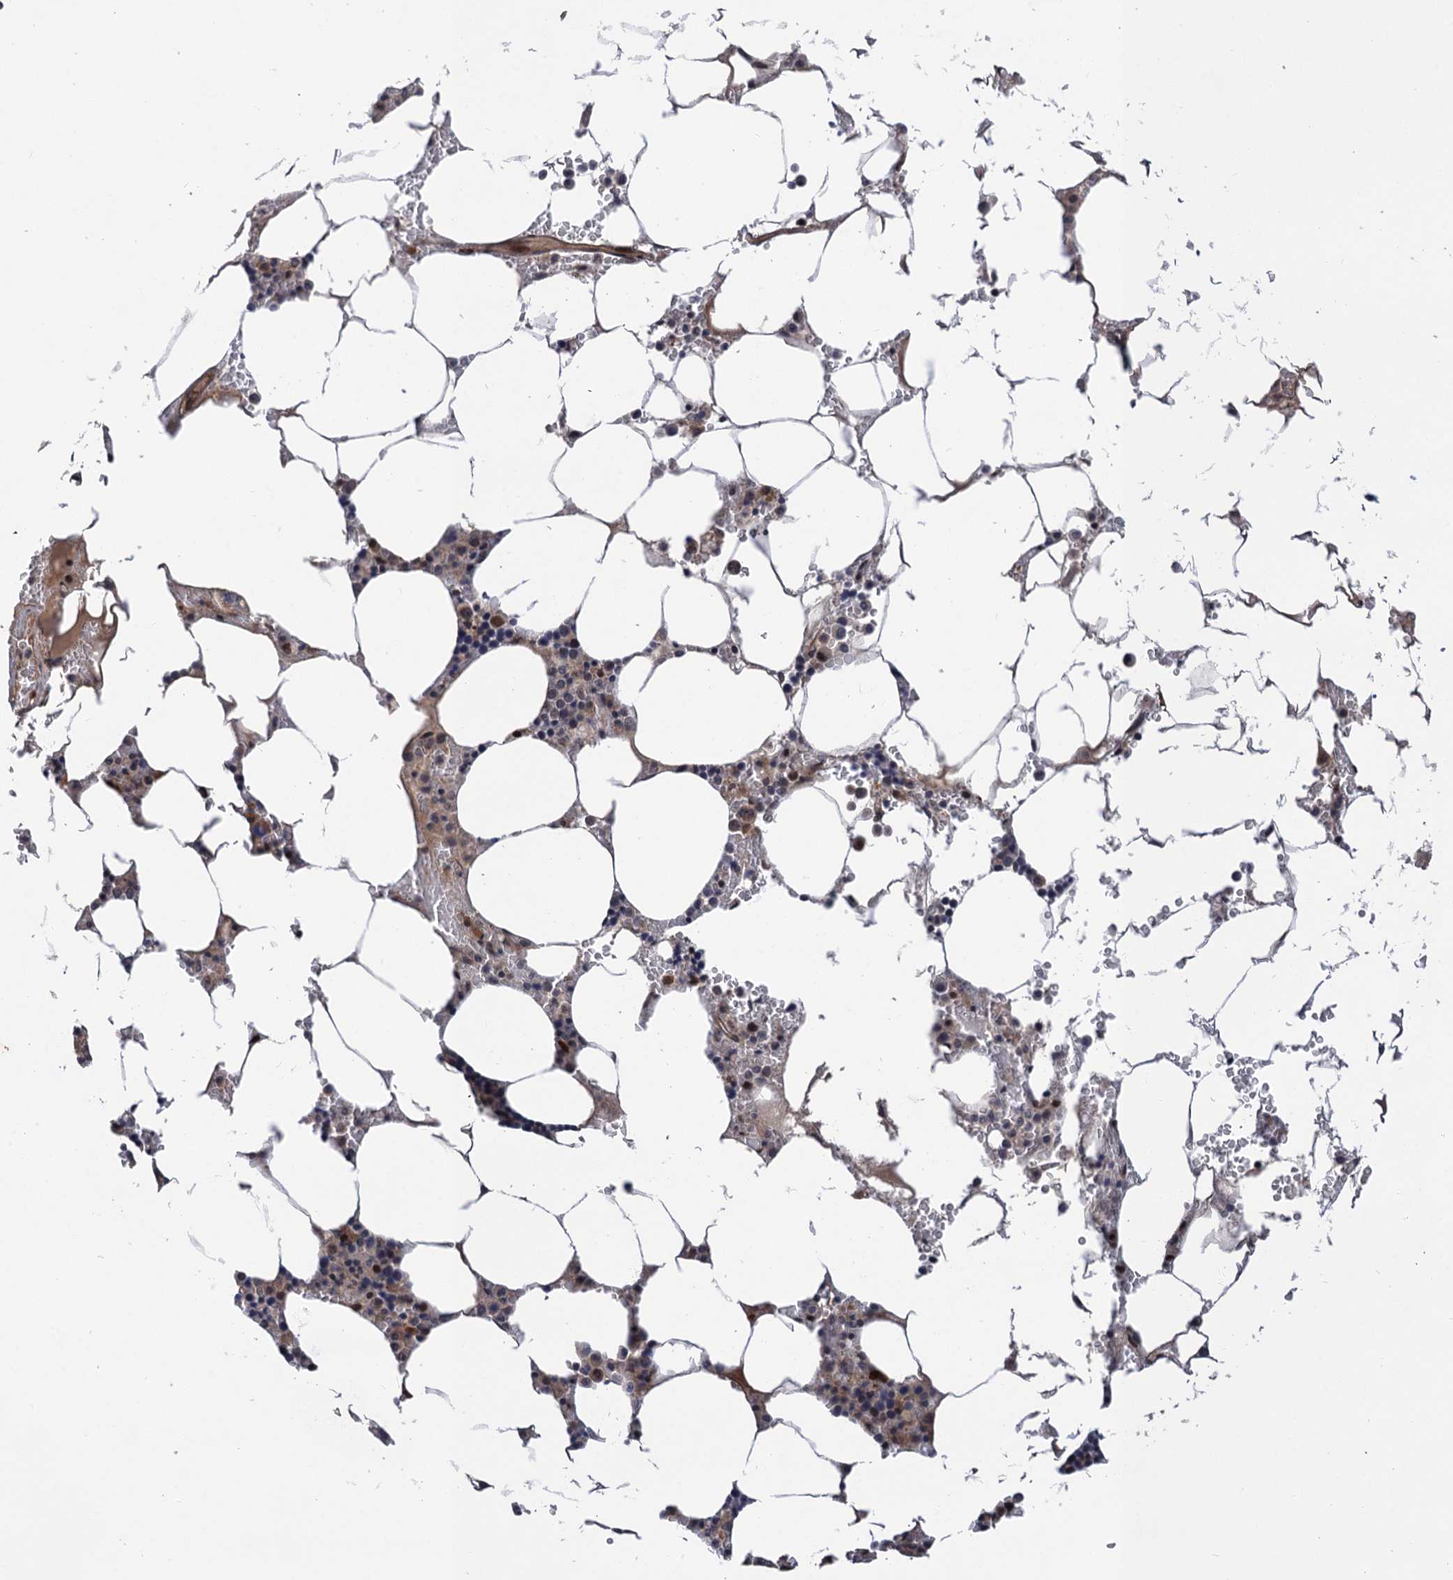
{"staining": {"intensity": "moderate", "quantity": "<25%", "location": "cytoplasmic/membranous,nuclear"}, "tissue": "bone marrow", "cell_type": "Hematopoietic cells", "image_type": "normal", "snomed": [{"axis": "morphology", "description": "Normal tissue, NOS"}, {"axis": "topography", "description": "Bone marrow"}], "caption": "Normal bone marrow was stained to show a protein in brown. There is low levels of moderate cytoplasmic/membranous,nuclear expression in about <25% of hematopoietic cells. The protein of interest is stained brown, and the nuclei are stained in blue (DAB IHC with brightfield microscopy, high magnification).", "gene": "NEK8", "patient": {"sex": "male", "age": 70}}